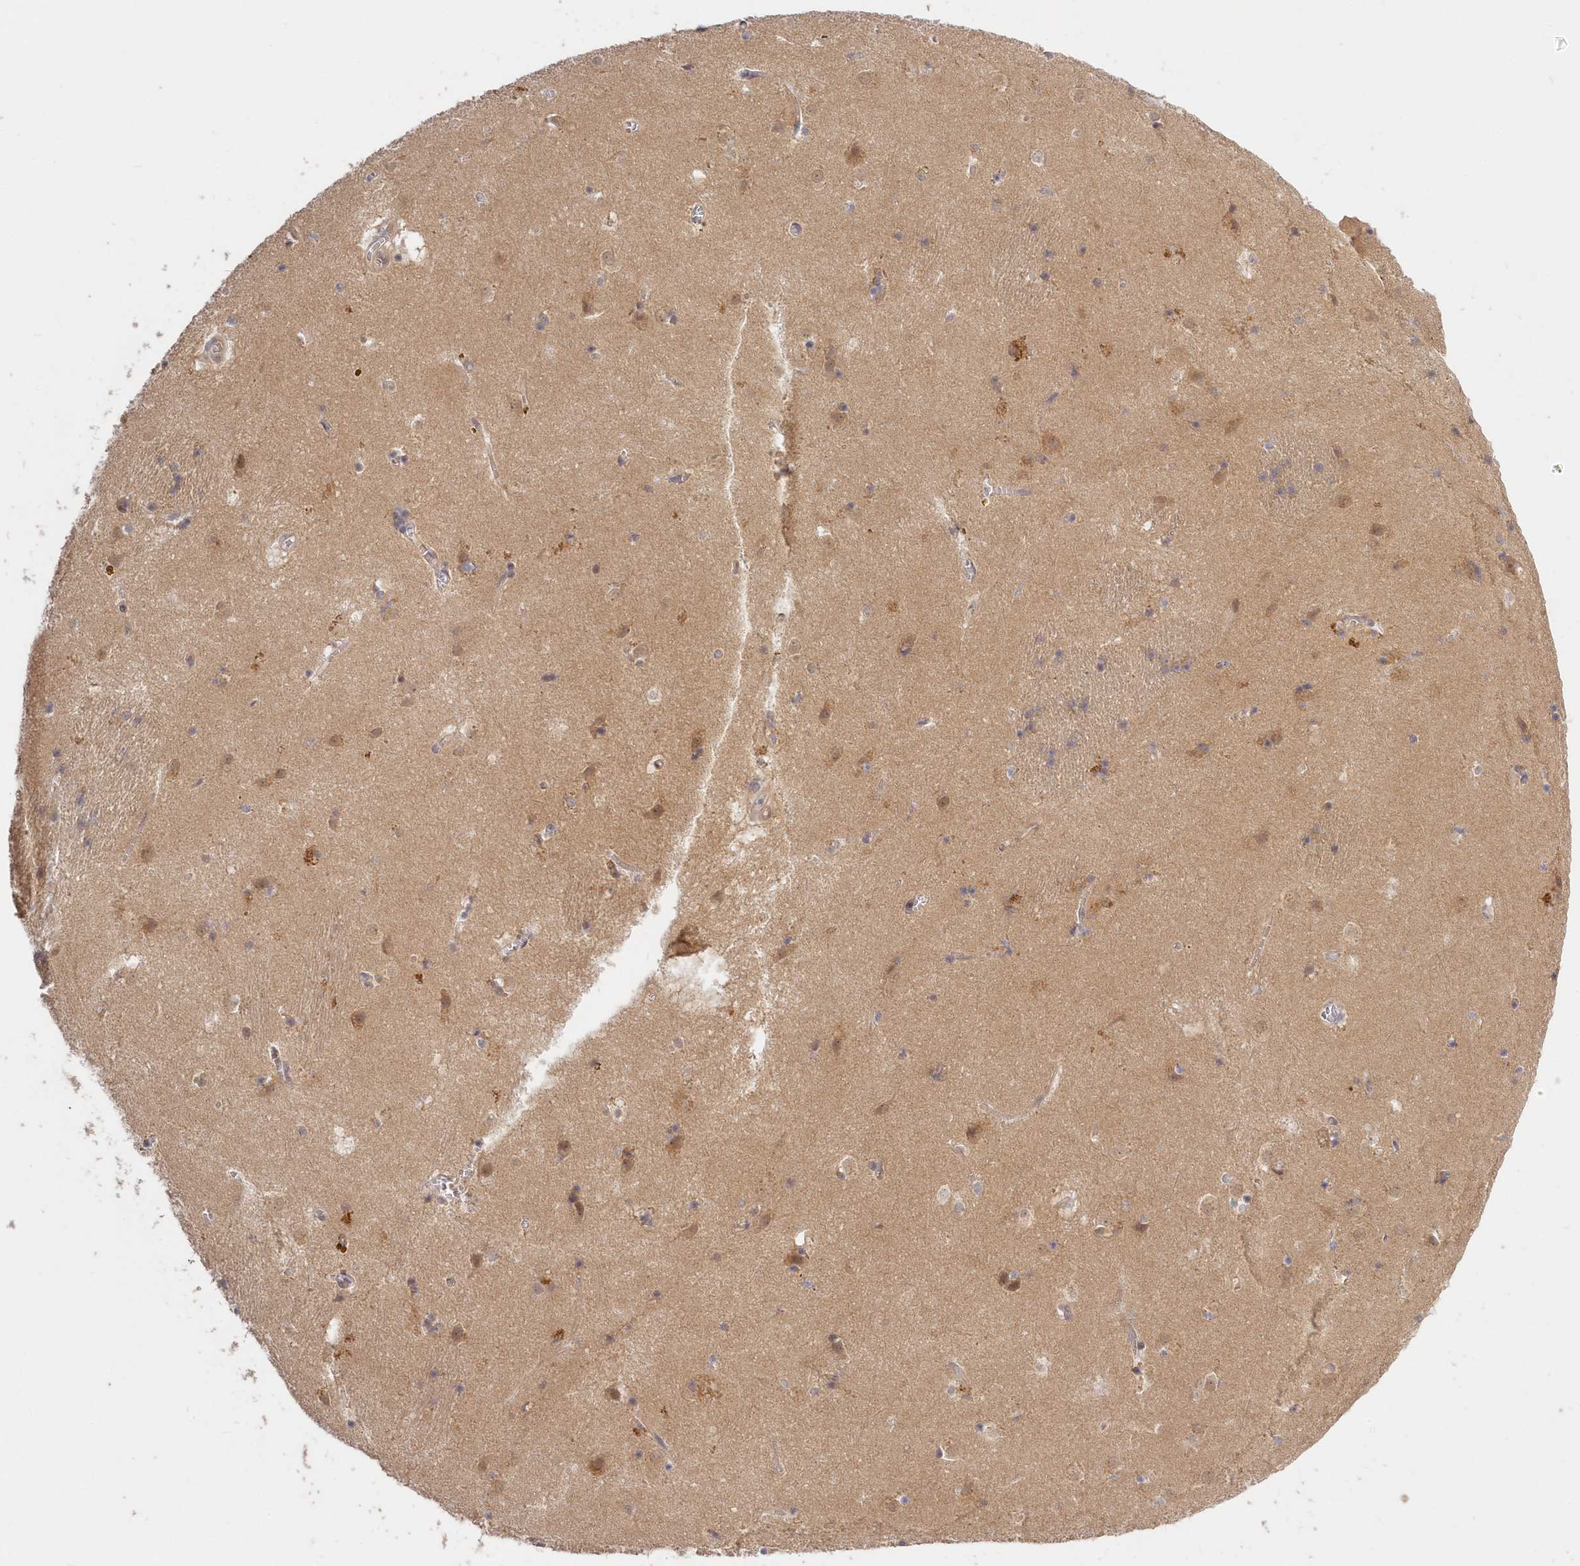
{"staining": {"intensity": "negative", "quantity": "none", "location": "none"}, "tissue": "caudate", "cell_type": "Glial cells", "image_type": "normal", "snomed": [{"axis": "morphology", "description": "Normal tissue, NOS"}, {"axis": "topography", "description": "Lateral ventricle wall"}], "caption": "Caudate was stained to show a protein in brown. There is no significant positivity in glial cells. The staining was performed using DAB (3,3'-diaminobenzidine) to visualize the protein expression in brown, while the nuclei were stained in blue with hematoxylin (Magnification: 20x).", "gene": "KATNA1", "patient": {"sex": "male", "age": 70}}